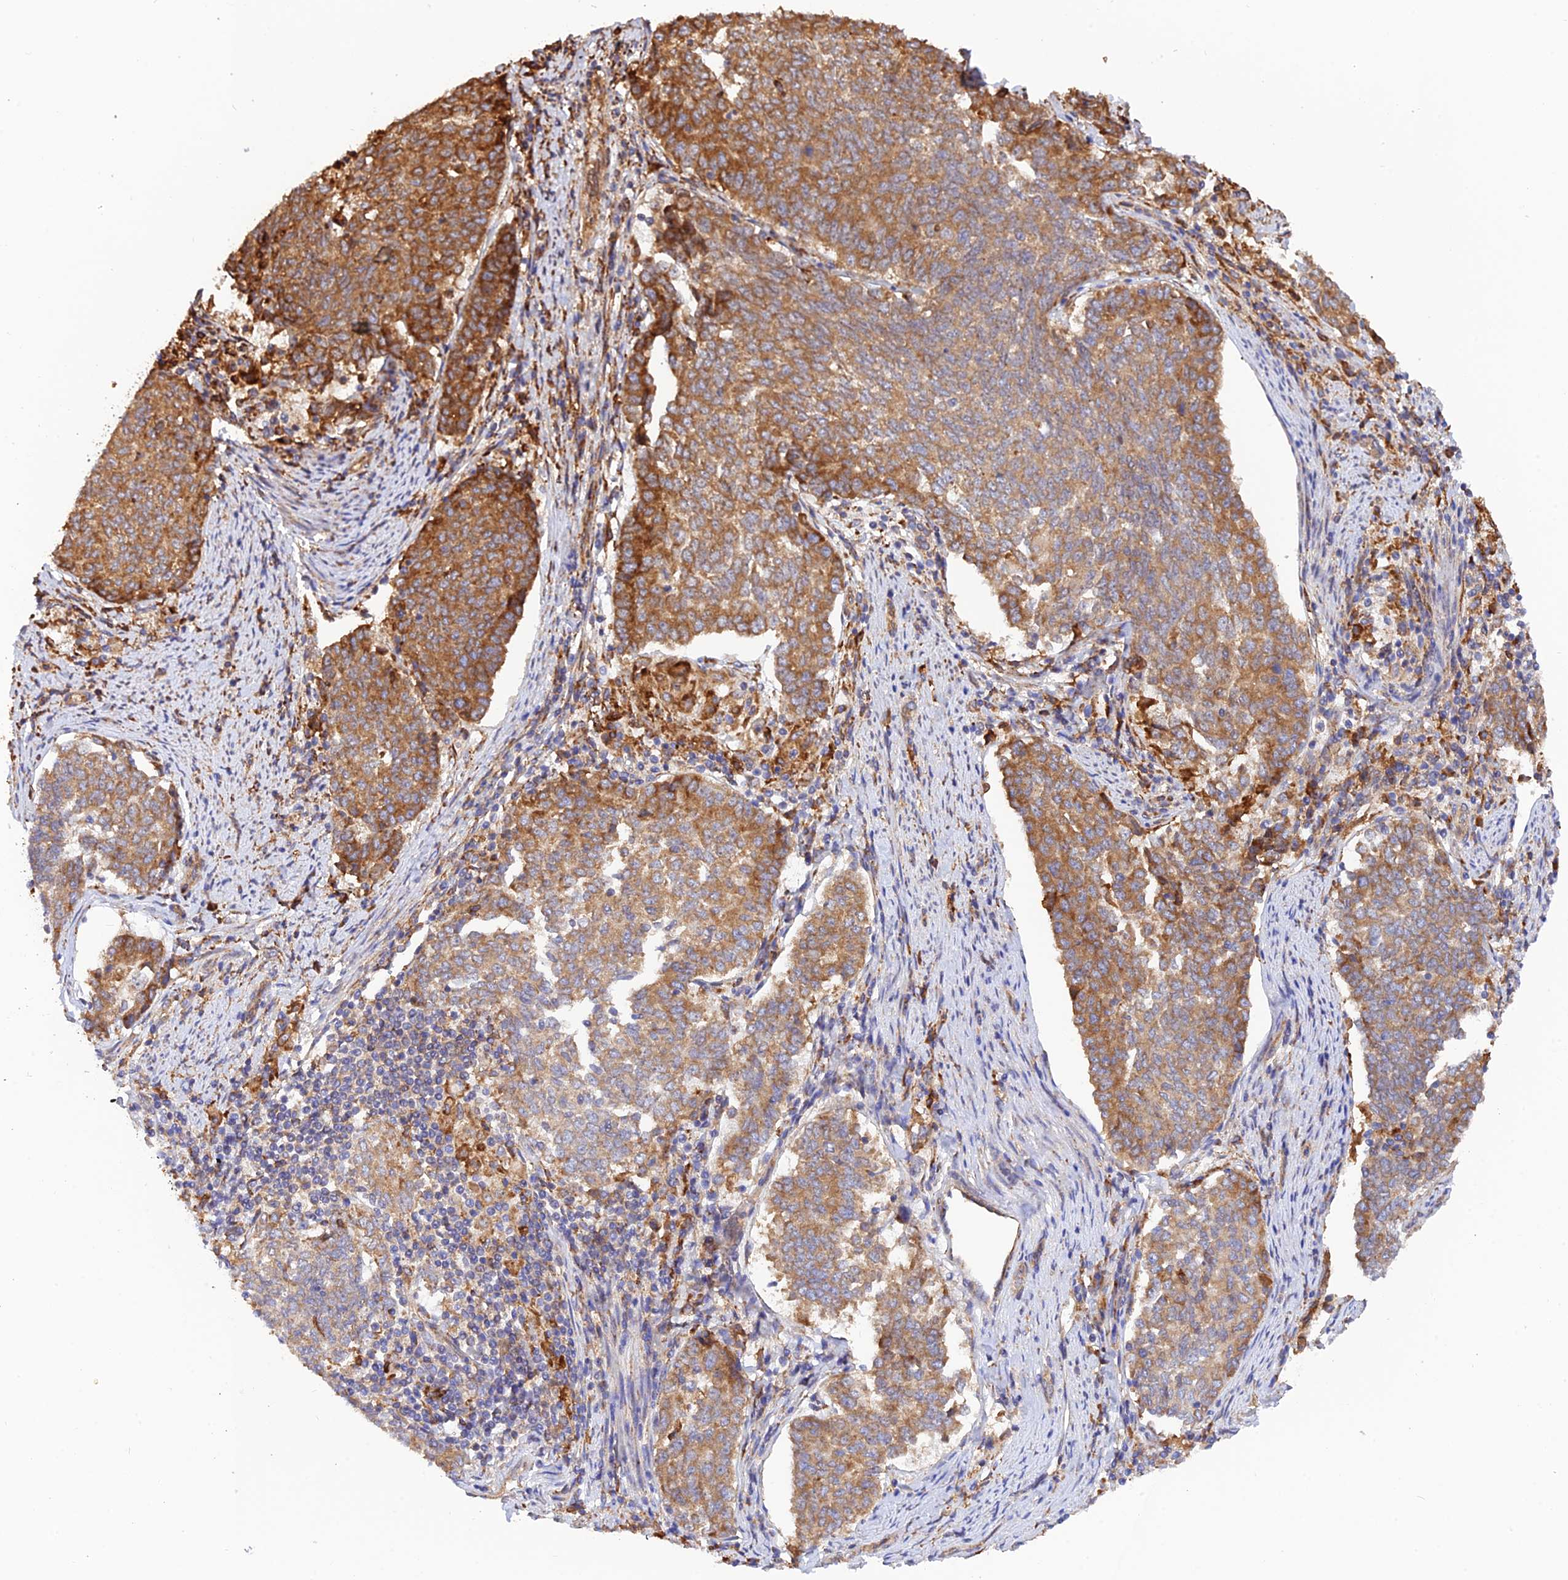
{"staining": {"intensity": "strong", "quantity": "25%-75%", "location": "cytoplasmic/membranous"}, "tissue": "endometrial cancer", "cell_type": "Tumor cells", "image_type": "cancer", "snomed": [{"axis": "morphology", "description": "Adenocarcinoma, NOS"}, {"axis": "topography", "description": "Endometrium"}], "caption": "Endometrial adenocarcinoma stained with DAB (3,3'-diaminobenzidine) immunohistochemistry (IHC) demonstrates high levels of strong cytoplasmic/membranous staining in approximately 25%-75% of tumor cells.", "gene": "RPL5", "patient": {"sex": "female", "age": 80}}